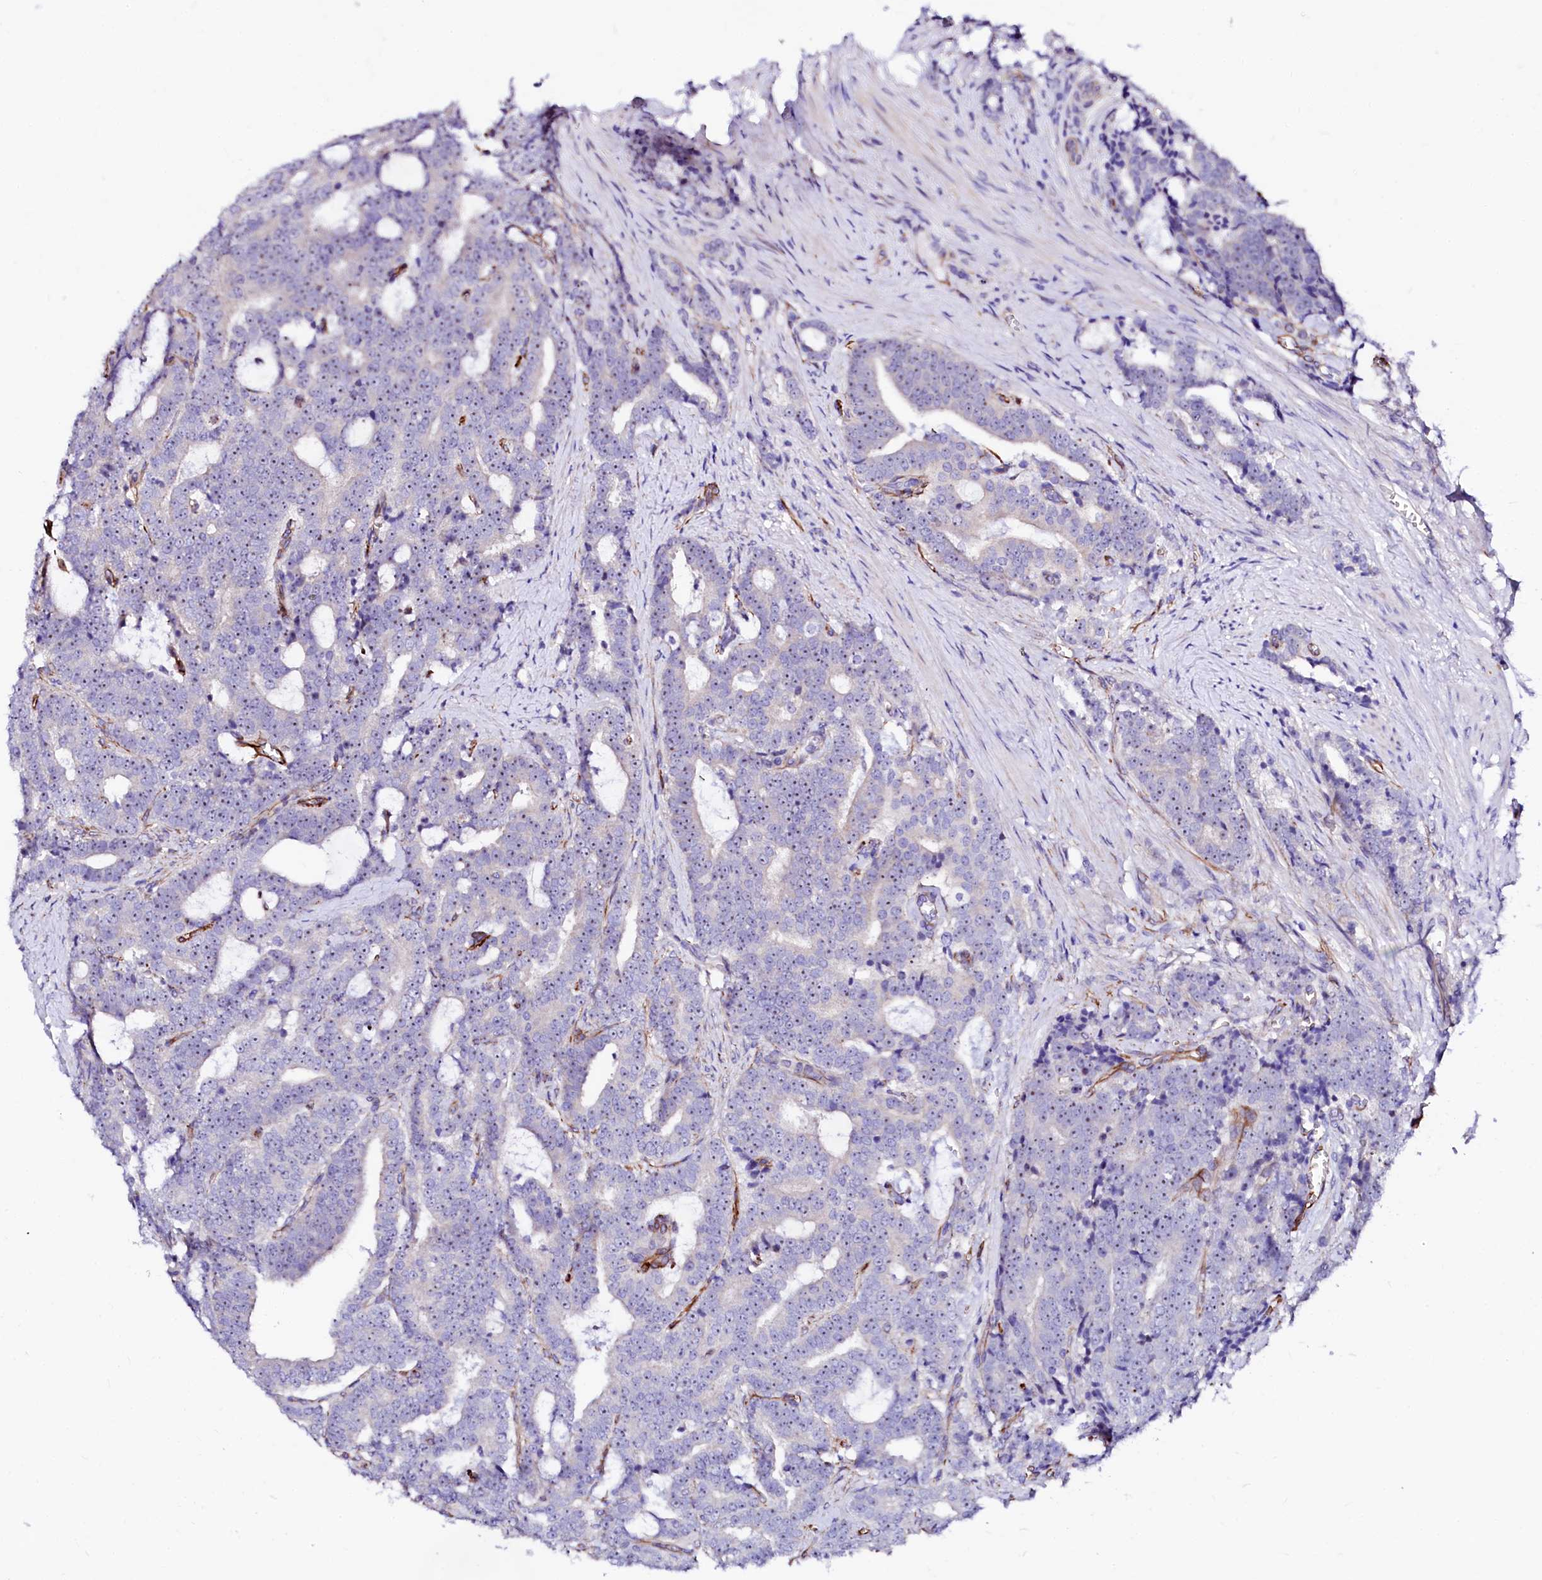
{"staining": {"intensity": "weak", "quantity": "25%-75%", "location": "nuclear"}, "tissue": "prostate cancer", "cell_type": "Tumor cells", "image_type": "cancer", "snomed": [{"axis": "morphology", "description": "Adenocarcinoma, High grade"}, {"axis": "topography", "description": "Prostate and seminal vesicle, NOS"}], "caption": "Brown immunohistochemical staining in prostate cancer demonstrates weak nuclear positivity in about 25%-75% of tumor cells.", "gene": "SFR1", "patient": {"sex": "male", "age": 67}}